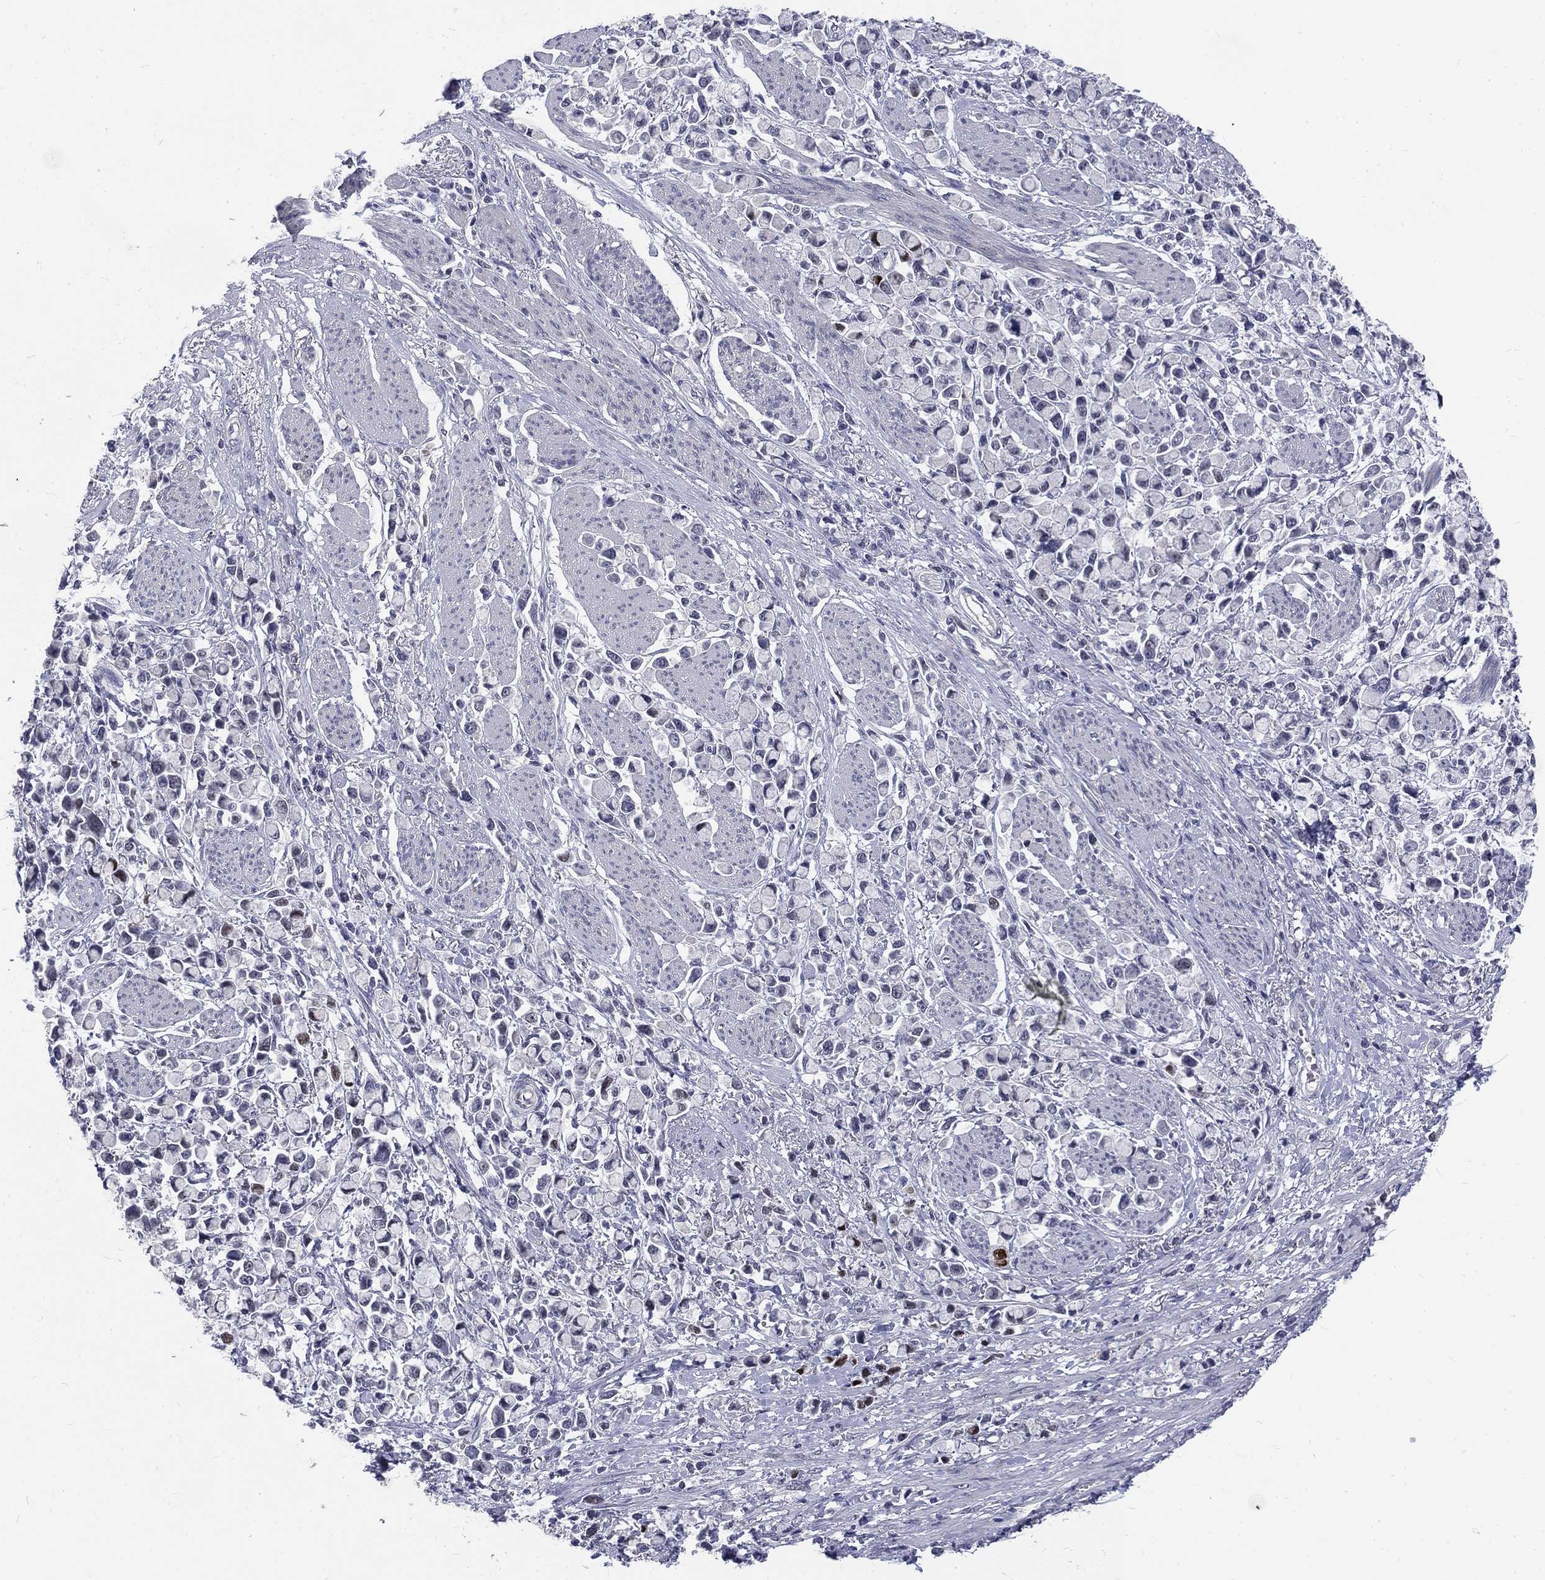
{"staining": {"intensity": "negative", "quantity": "none", "location": "none"}, "tissue": "stomach cancer", "cell_type": "Tumor cells", "image_type": "cancer", "snomed": [{"axis": "morphology", "description": "Adenocarcinoma, NOS"}, {"axis": "topography", "description": "Stomach"}], "caption": "Immunohistochemistry (IHC) of human adenocarcinoma (stomach) shows no expression in tumor cells. (DAB (3,3'-diaminobenzidine) IHC with hematoxylin counter stain).", "gene": "PHKA1", "patient": {"sex": "female", "age": 81}}